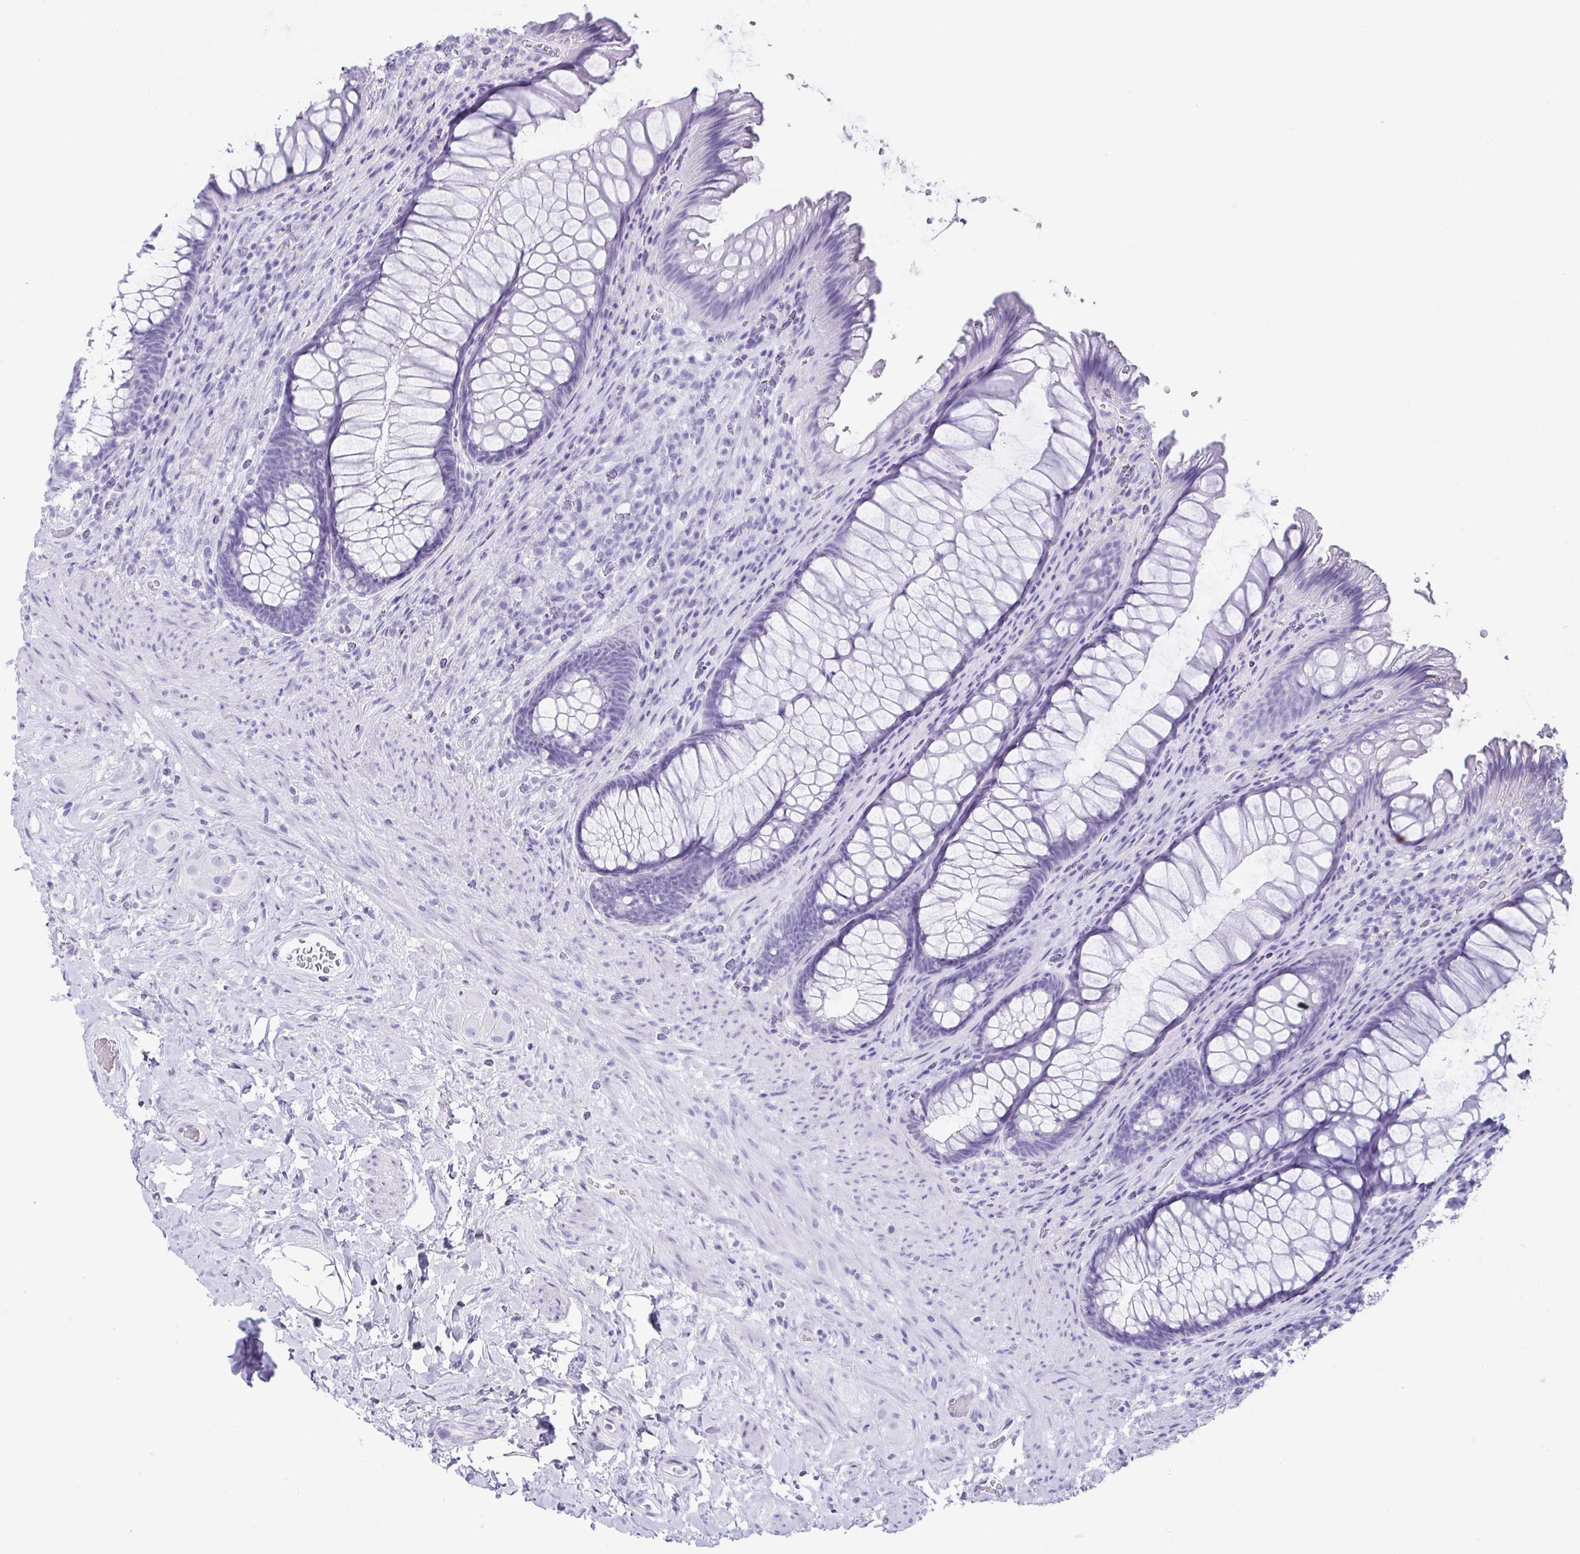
{"staining": {"intensity": "negative", "quantity": "none", "location": "none"}, "tissue": "rectum", "cell_type": "Glandular cells", "image_type": "normal", "snomed": [{"axis": "morphology", "description": "Normal tissue, NOS"}, {"axis": "topography", "description": "Rectum"}], "caption": "This is an immunohistochemistry micrograph of benign rectum. There is no positivity in glandular cells.", "gene": "CD164L2", "patient": {"sex": "male", "age": 53}}